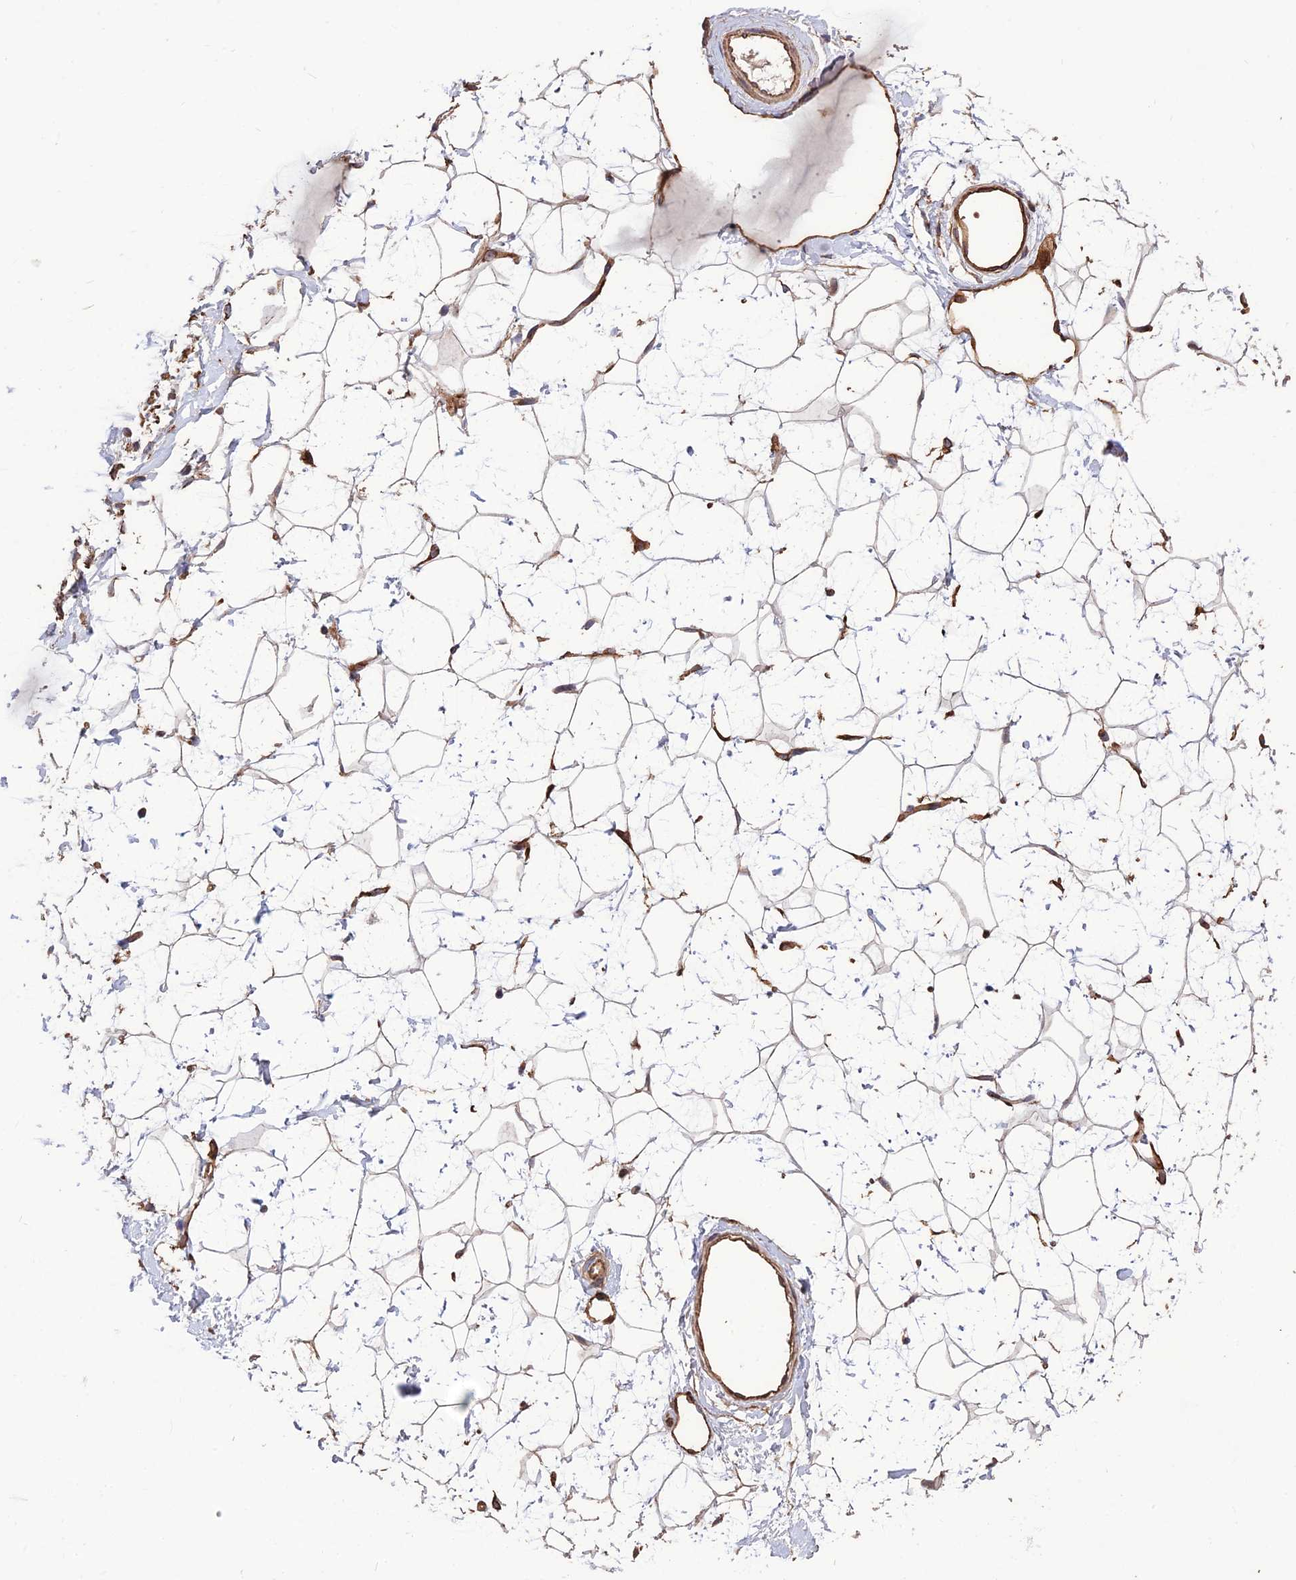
{"staining": {"intensity": "moderate", "quantity": "25%-75%", "location": "cytoplasmic/membranous"}, "tissue": "breast", "cell_type": "Adipocytes", "image_type": "normal", "snomed": [{"axis": "morphology", "description": "Normal tissue, NOS"}, {"axis": "morphology", "description": "Adenoma, NOS"}, {"axis": "topography", "description": "Breast"}], "caption": "Immunohistochemical staining of unremarkable human breast shows moderate cytoplasmic/membranous protein positivity in approximately 25%-75% of adipocytes.", "gene": "CRTAP", "patient": {"sex": "female", "age": 23}}